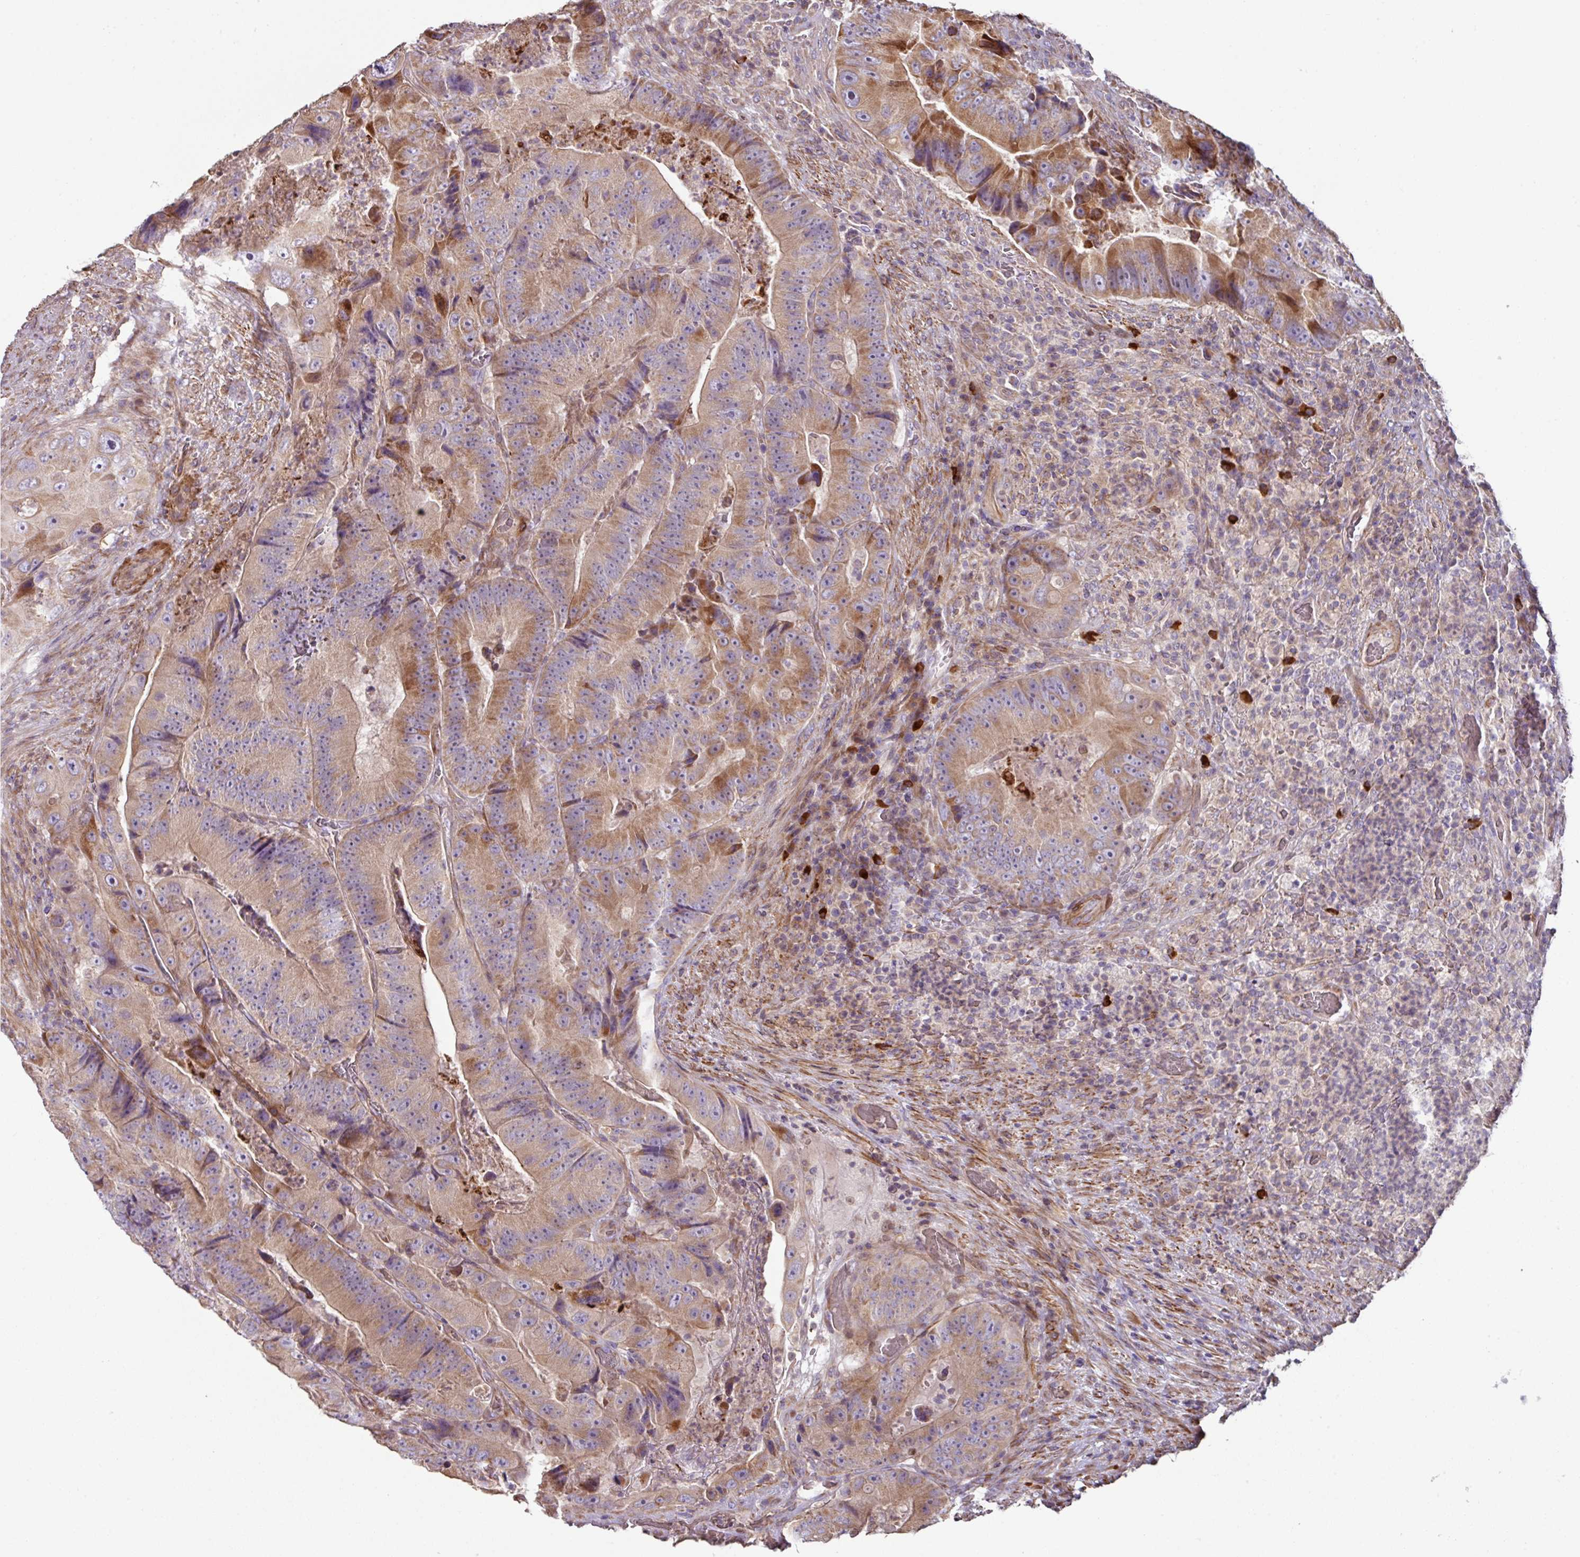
{"staining": {"intensity": "moderate", "quantity": ">75%", "location": "cytoplasmic/membranous"}, "tissue": "colorectal cancer", "cell_type": "Tumor cells", "image_type": "cancer", "snomed": [{"axis": "morphology", "description": "Adenocarcinoma, NOS"}, {"axis": "topography", "description": "Colon"}], "caption": "A medium amount of moderate cytoplasmic/membranous positivity is identified in approximately >75% of tumor cells in adenocarcinoma (colorectal) tissue.", "gene": "MRRF", "patient": {"sex": "female", "age": 86}}